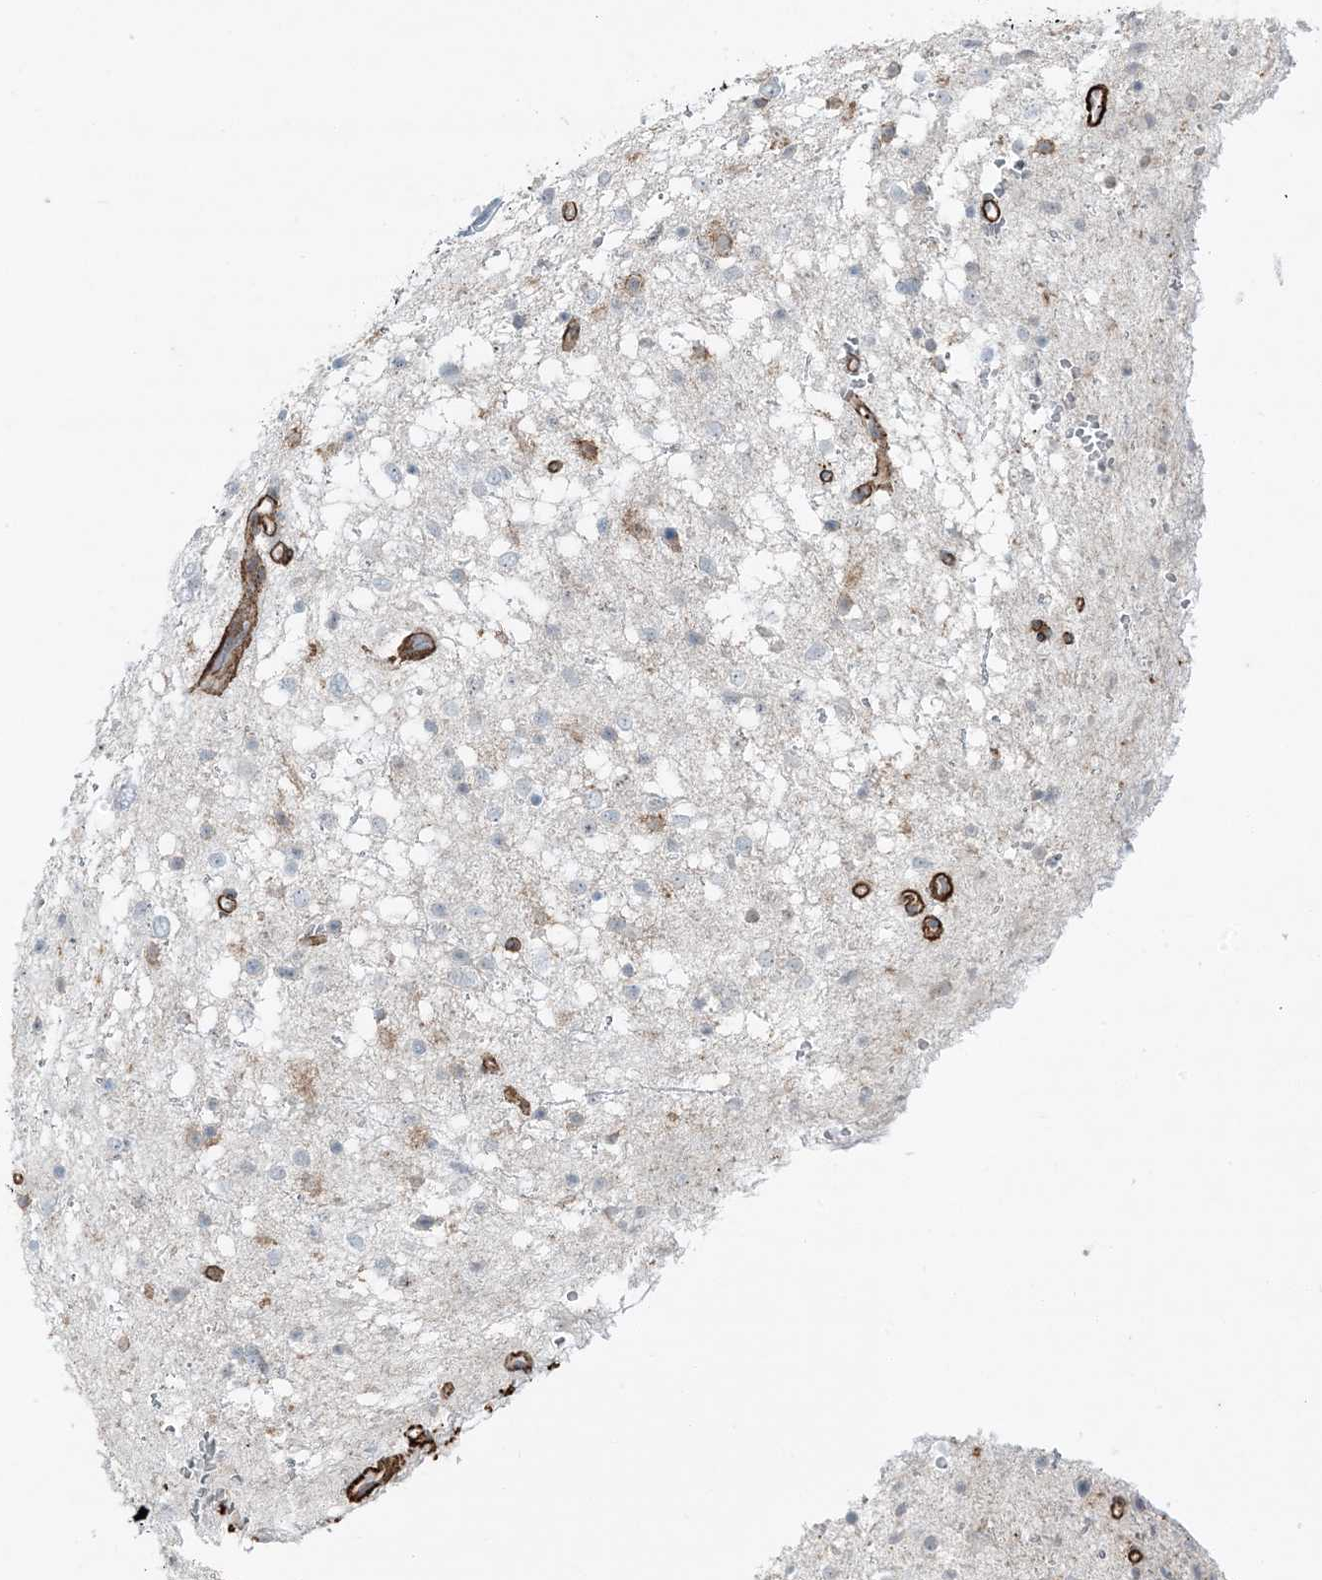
{"staining": {"intensity": "negative", "quantity": "none", "location": "none"}, "tissue": "glioma", "cell_type": "Tumor cells", "image_type": "cancer", "snomed": [{"axis": "morphology", "description": "Glioma, malignant, Low grade"}, {"axis": "topography", "description": "Brain"}], "caption": "Human glioma stained for a protein using immunohistochemistry reveals no positivity in tumor cells.", "gene": "APOBEC3C", "patient": {"sex": "female", "age": 37}}